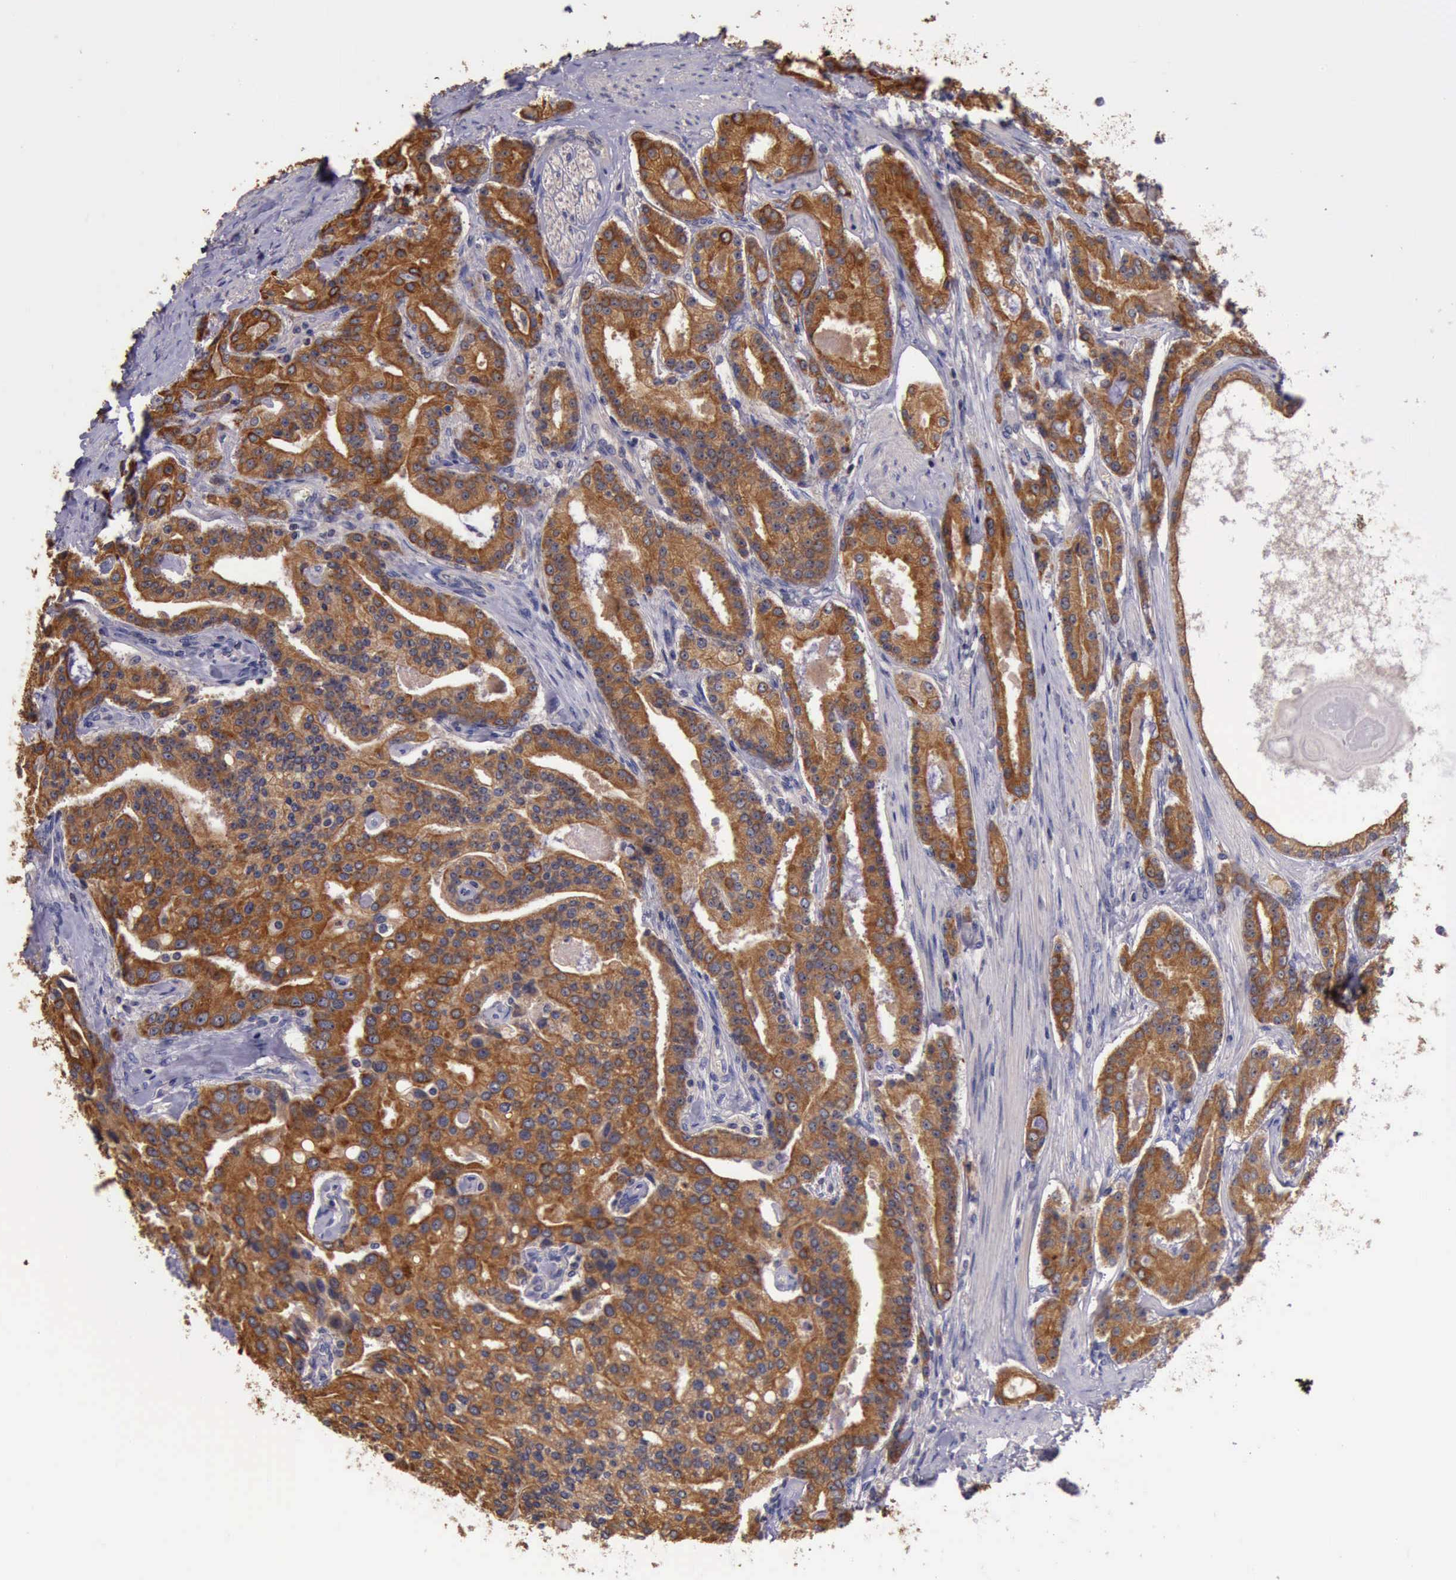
{"staining": {"intensity": "moderate", "quantity": ">75%", "location": "cytoplasmic/membranous"}, "tissue": "prostate cancer", "cell_type": "Tumor cells", "image_type": "cancer", "snomed": [{"axis": "morphology", "description": "Adenocarcinoma, Medium grade"}, {"axis": "topography", "description": "Prostate"}], "caption": "Brown immunohistochemical staining in human prostate cancer reveals moderate cytoplasmic/membranous staining in approximately >75% of tumor cells. Using DAB (brown) and hematoxylin (blue) stains, captured at high magnification using brightfield microscopy.", "gene": "RAB39B", "patient": {"sex": "male", "age": 72}}